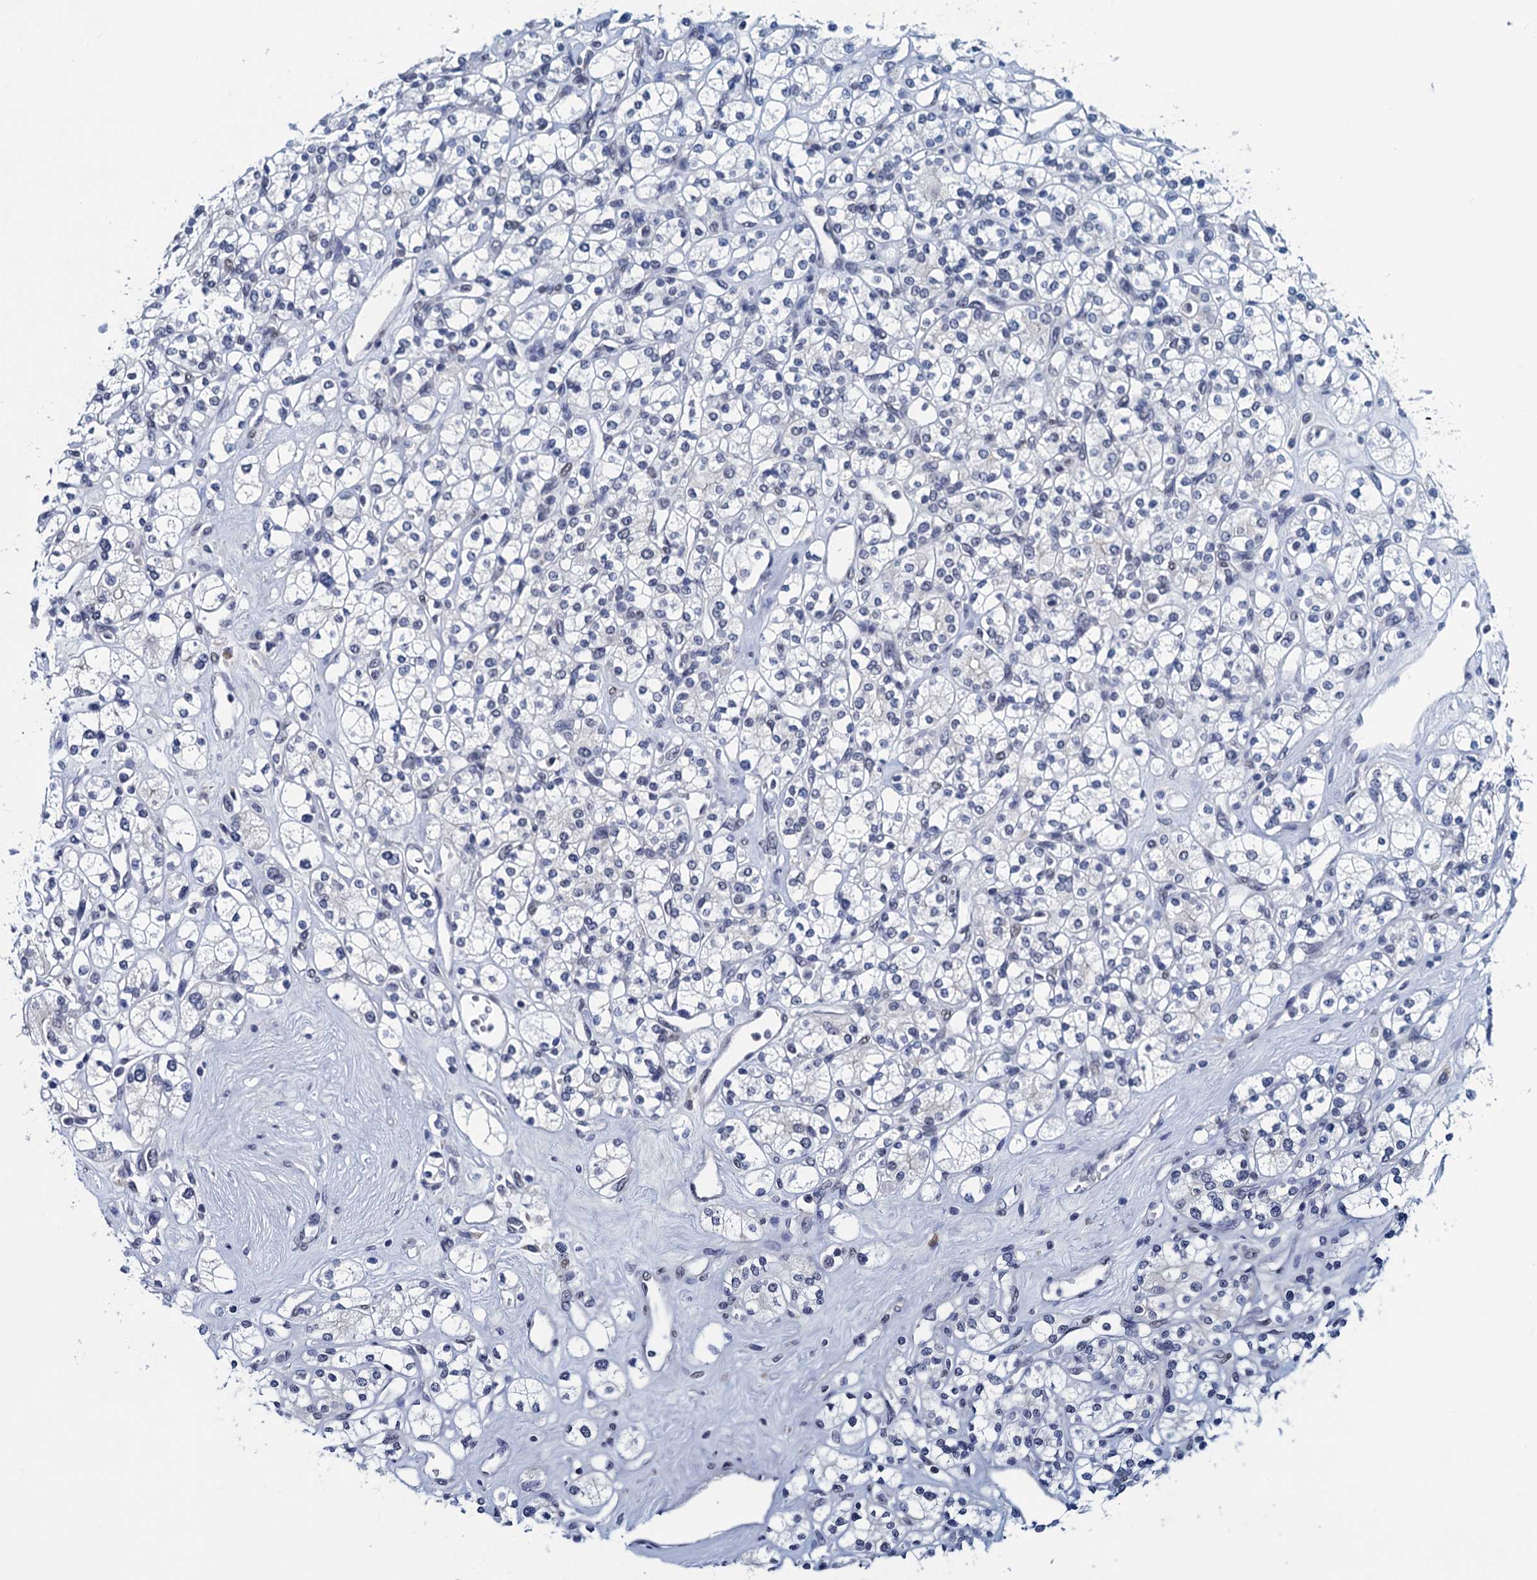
{"staining": {"intensity": "negative", "quantity": "none", "location": "none"}, "tissue": "renal cancer", "cell_type": "Tumor cells", "image_type": "cancer", "snomed": [{"axis": "morphology", "description": "Adenocarcinoma, NOS"}, {"axis": "topography", "description": "Kidney"}], "caption": "Immunohistochemical staining of human renal cancer shows no significant positivity in tumor cells.", "gene": "FNBP4", "patient": {"sex": "male", "age": 77}}